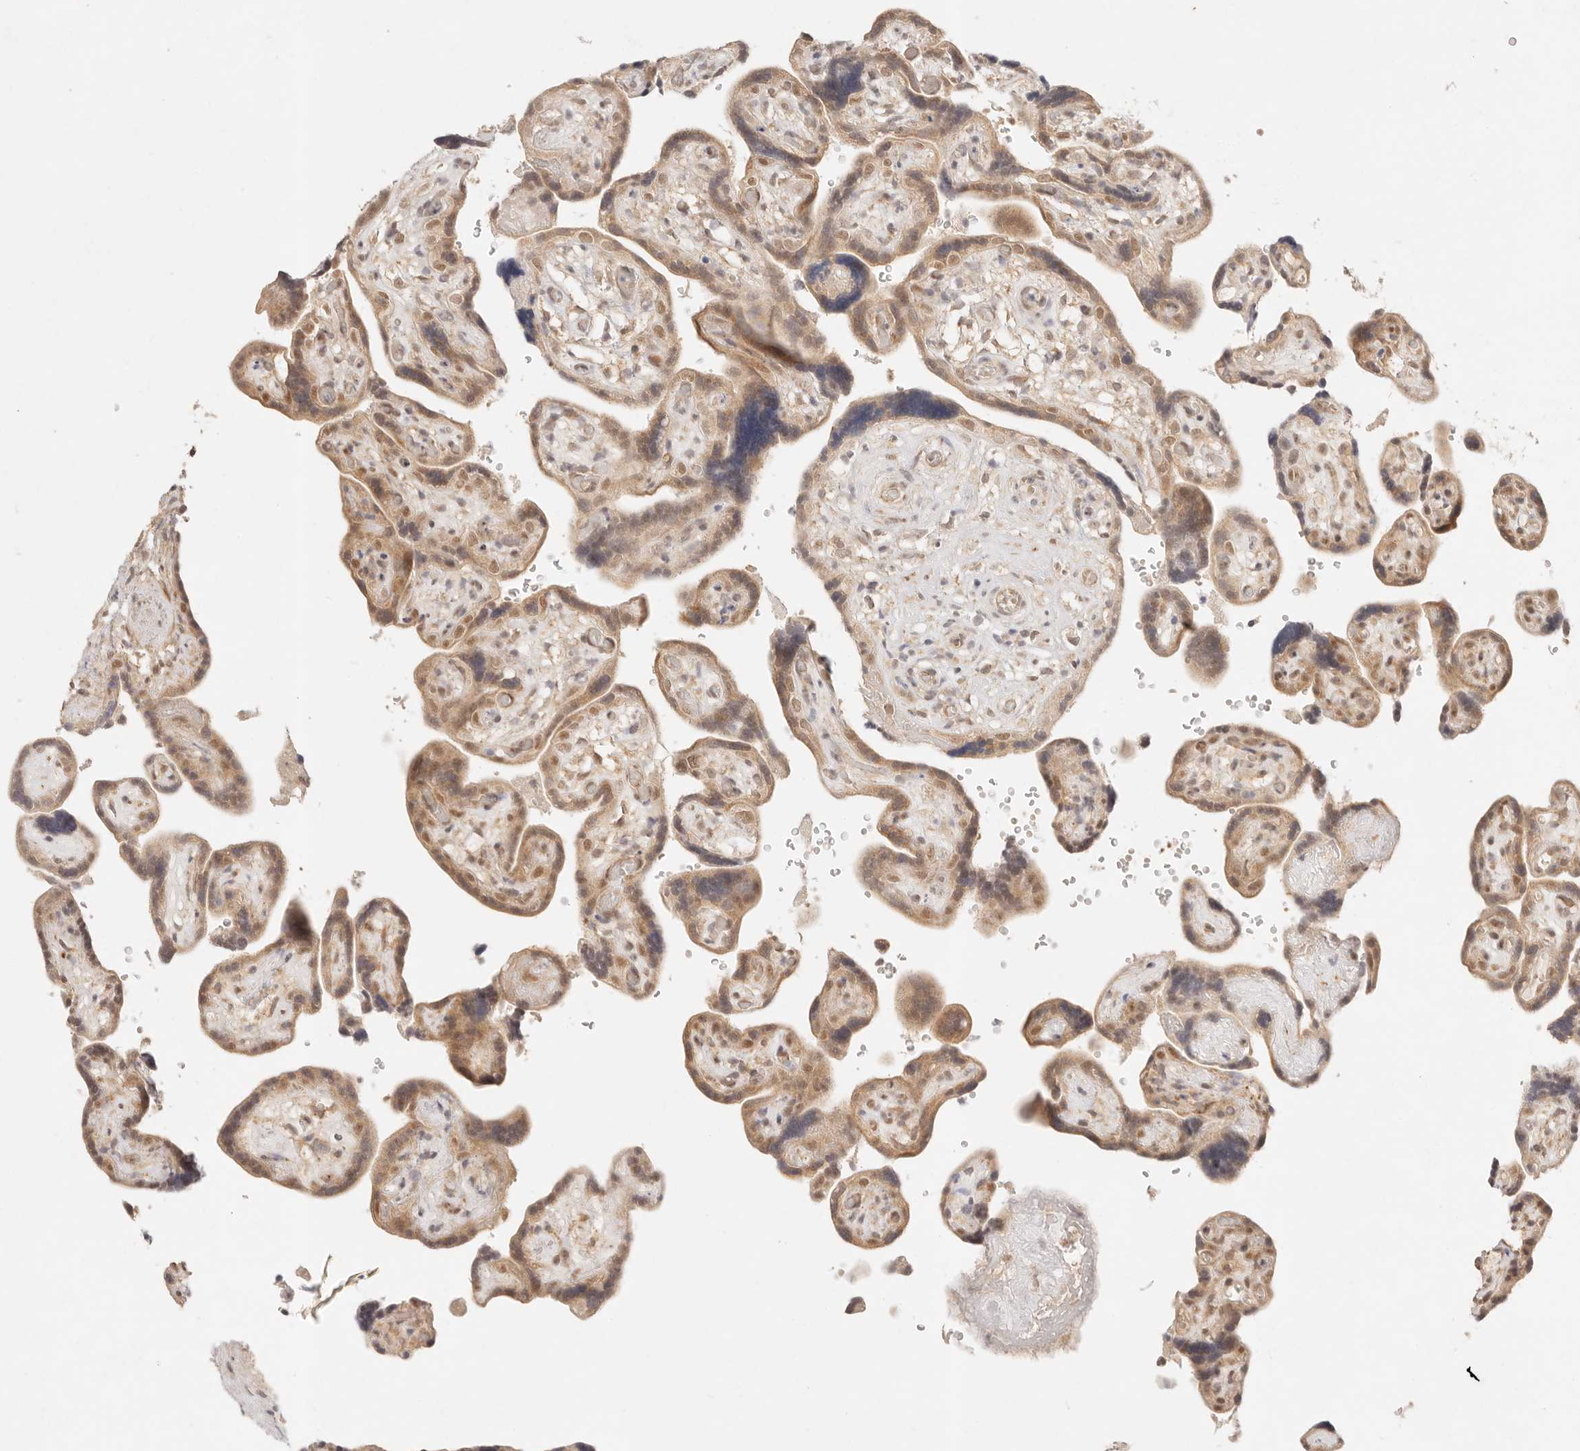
{"staining": {"intensity": "moderate", "quantity": ">75%", "location": "cytoplasmic/membranous,nuclear"}, "tissue": "placenta", "cell_type": "Decidual cells", "image_type": "normal", "snomed": [{"axis": "morphology", "description": "Normal tissue, NOS"}, {"axis": "topography", "description": "Placenta"}], "caption": "A brown stain shows moderate cytoplasmic/membranous,nuclear staining of a protein in decidual cells of normal placenta. The protein is shown in brown color, while the nuclei are stained blue.", "gene": "GPR156", "patient": {"sex": "female", "age": 30}}